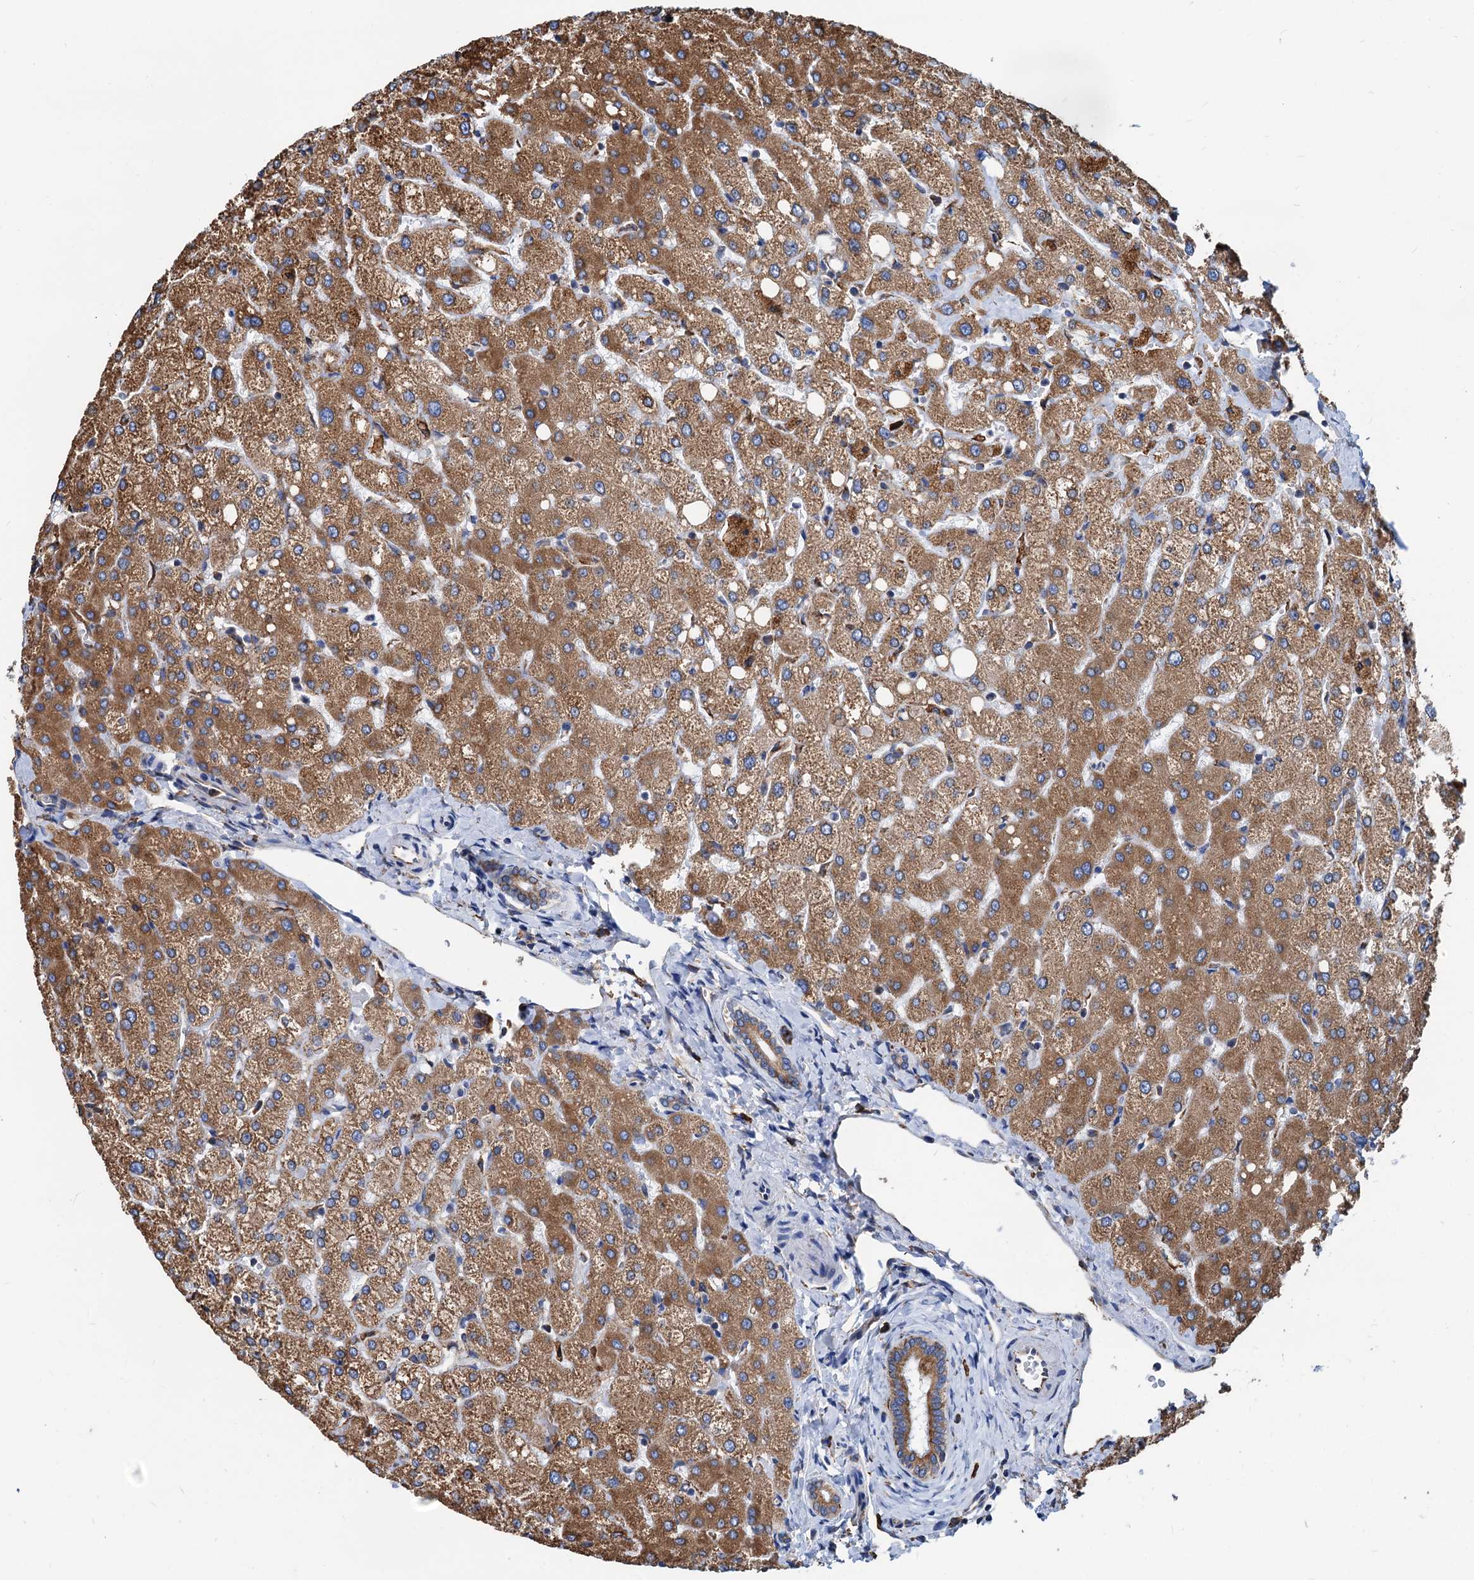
{"staining": {"intensity": "moderate", "quantity": "25%-75%", "location": "cytoplasmic/membranous"}, "tissue": "liver", "cell_type": "Cholangiocytes", "image_type": "normal", "snomed": [{"axis": "morphology", "description": "Normal tissue, NOS"}, {"axis": "topography", "description": "Liver"}], "caption": "Unremarkable liver was stained to show a protein in brown. There is medium levels of moderate cytoplasmic/membranous positivity in approximately 25%-75% of cholangiocytes.", "gene": "HSPA5", "patient": {"sex": "female", "age": 54}}